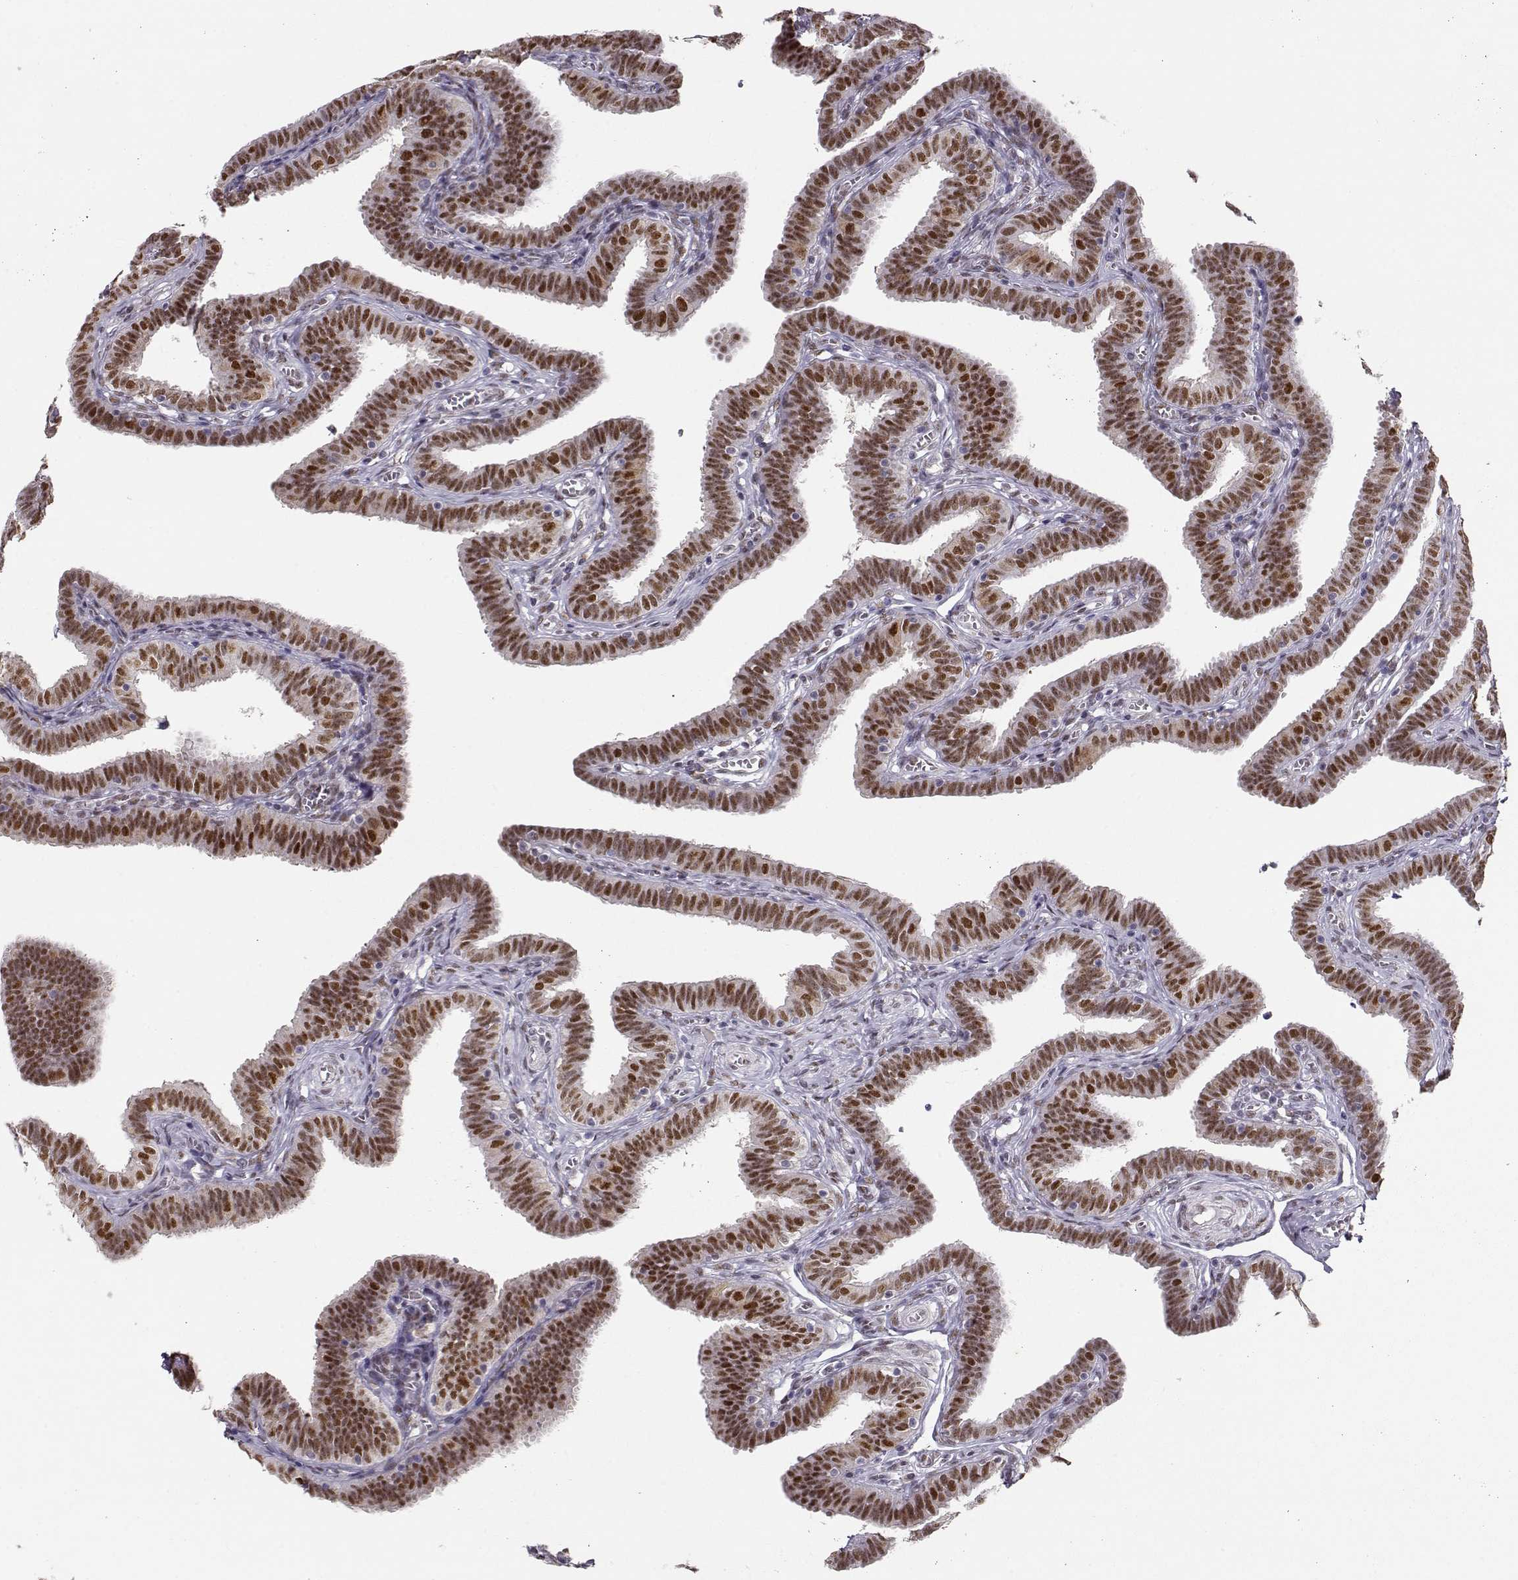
{"staining": {"intensity": "moderate", "quantity": ">75%", "location": "nuclear"}, "tissue": "fallopian tube", "cell_type": "Glandular cells", "image_type": "normal", "snomed": [{"axis": "morphology", "description": "Normal tissue, NOS"}, {"axis": "topography", "description": "Fallopian tube"}], "caption": "IHC micrograph of normal fallopian tube stained for a protein (brown), which demonstrates medium levels of moderate nuclear expression in approximately >75% of glandular cells.", "gene": "POLI", "patient": {"sex": "female", "age": 25}}